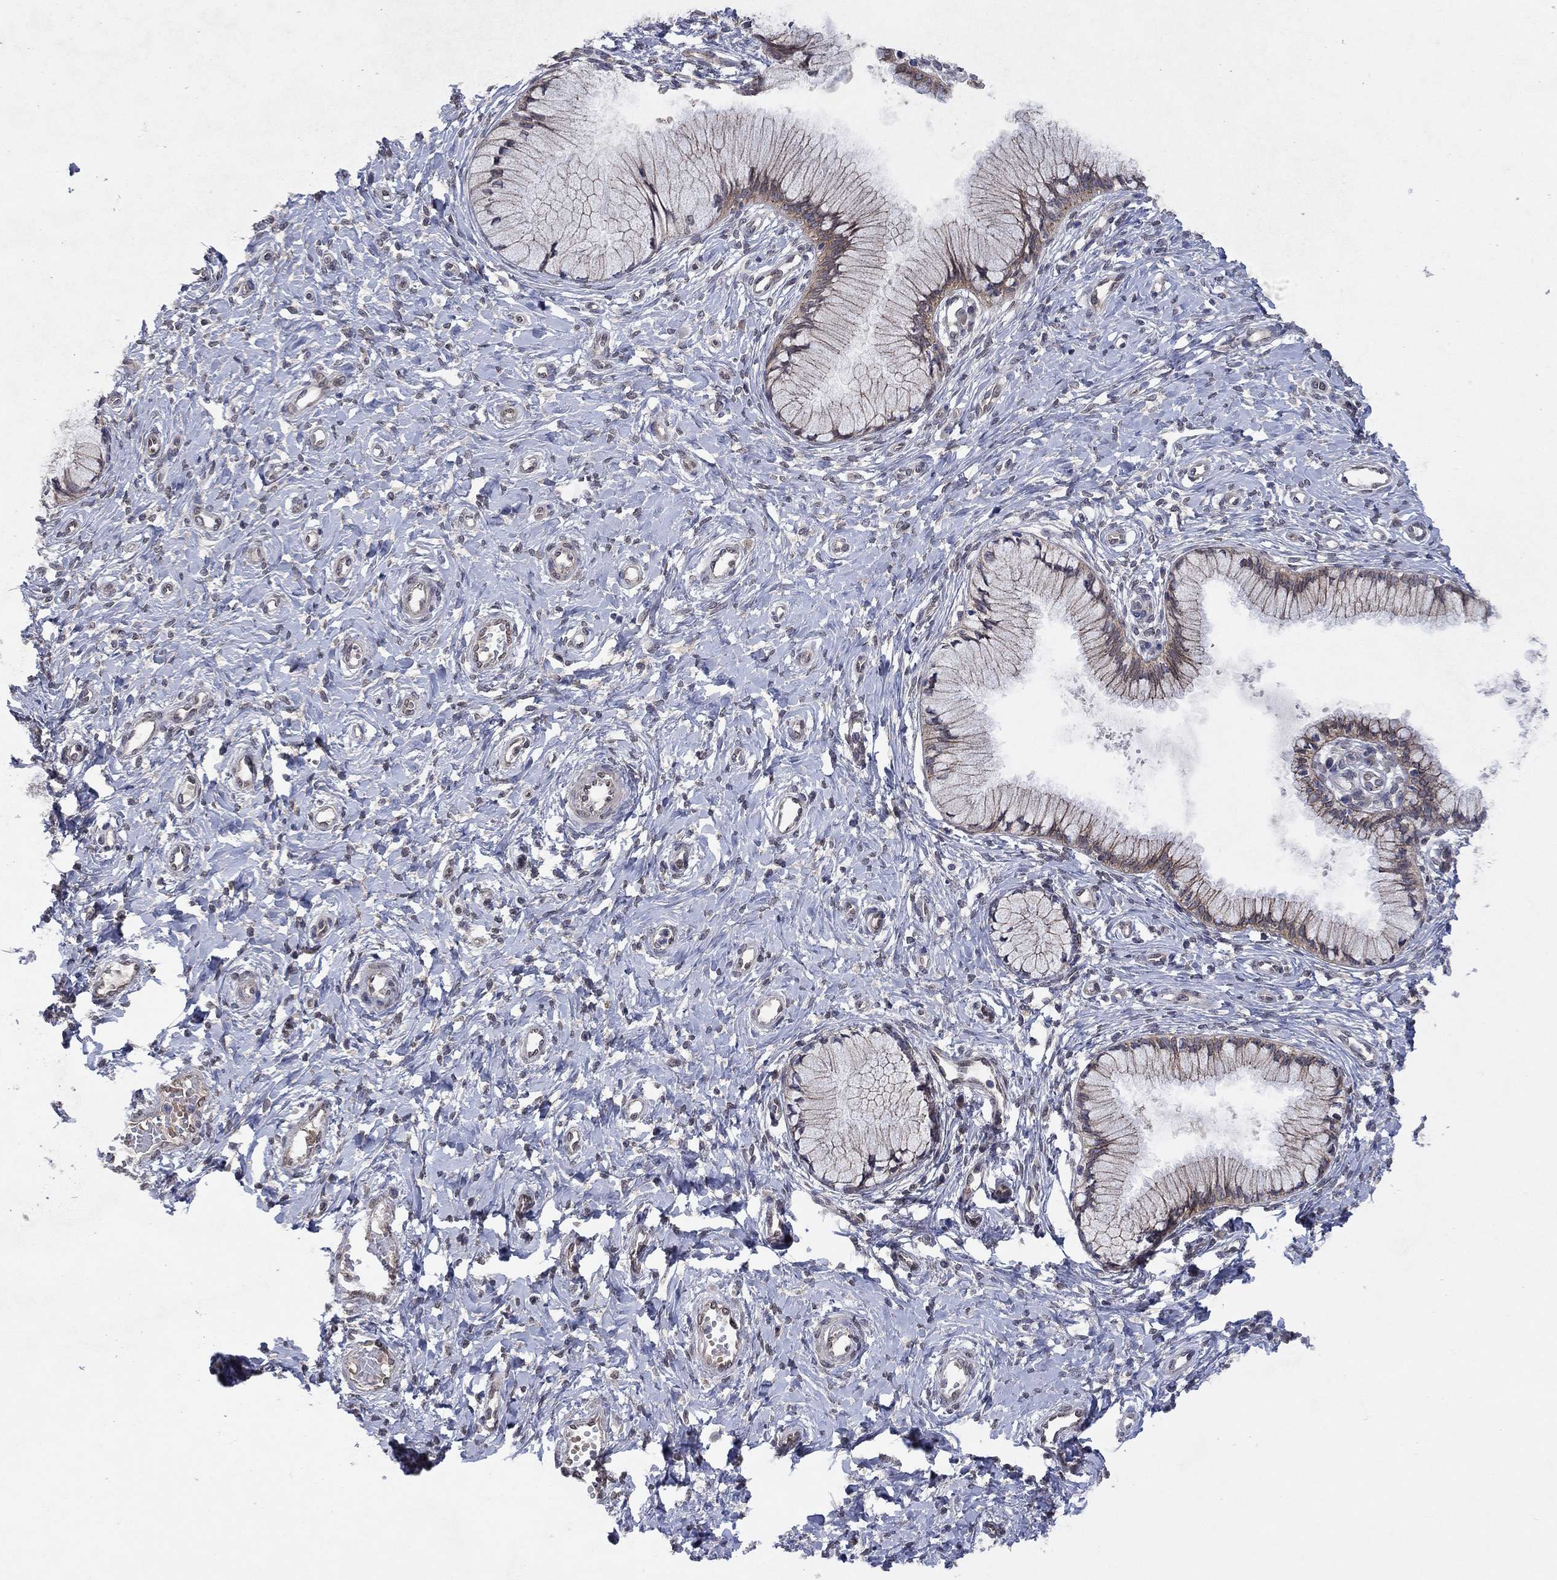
{"staining": {"intensity": "moderate", "quantity": "<25%", "location": "cytoplasmic/membranous"}, "tissue": "cervix", "cell_type": "Glandular cells", "image_type": "normal", "snomed": [{"axis": "morphology", "description": "Normal tissue, NOS"}, {"axis": "topography", "description": "Cervix"}], "caption": "A micrograph of human cervix stained for a protein displays moderate cytoplasmic/membranous brown staining in glandular cells.", "gene": "EMC9", "patient": {"sex": "female", "age": 37}}